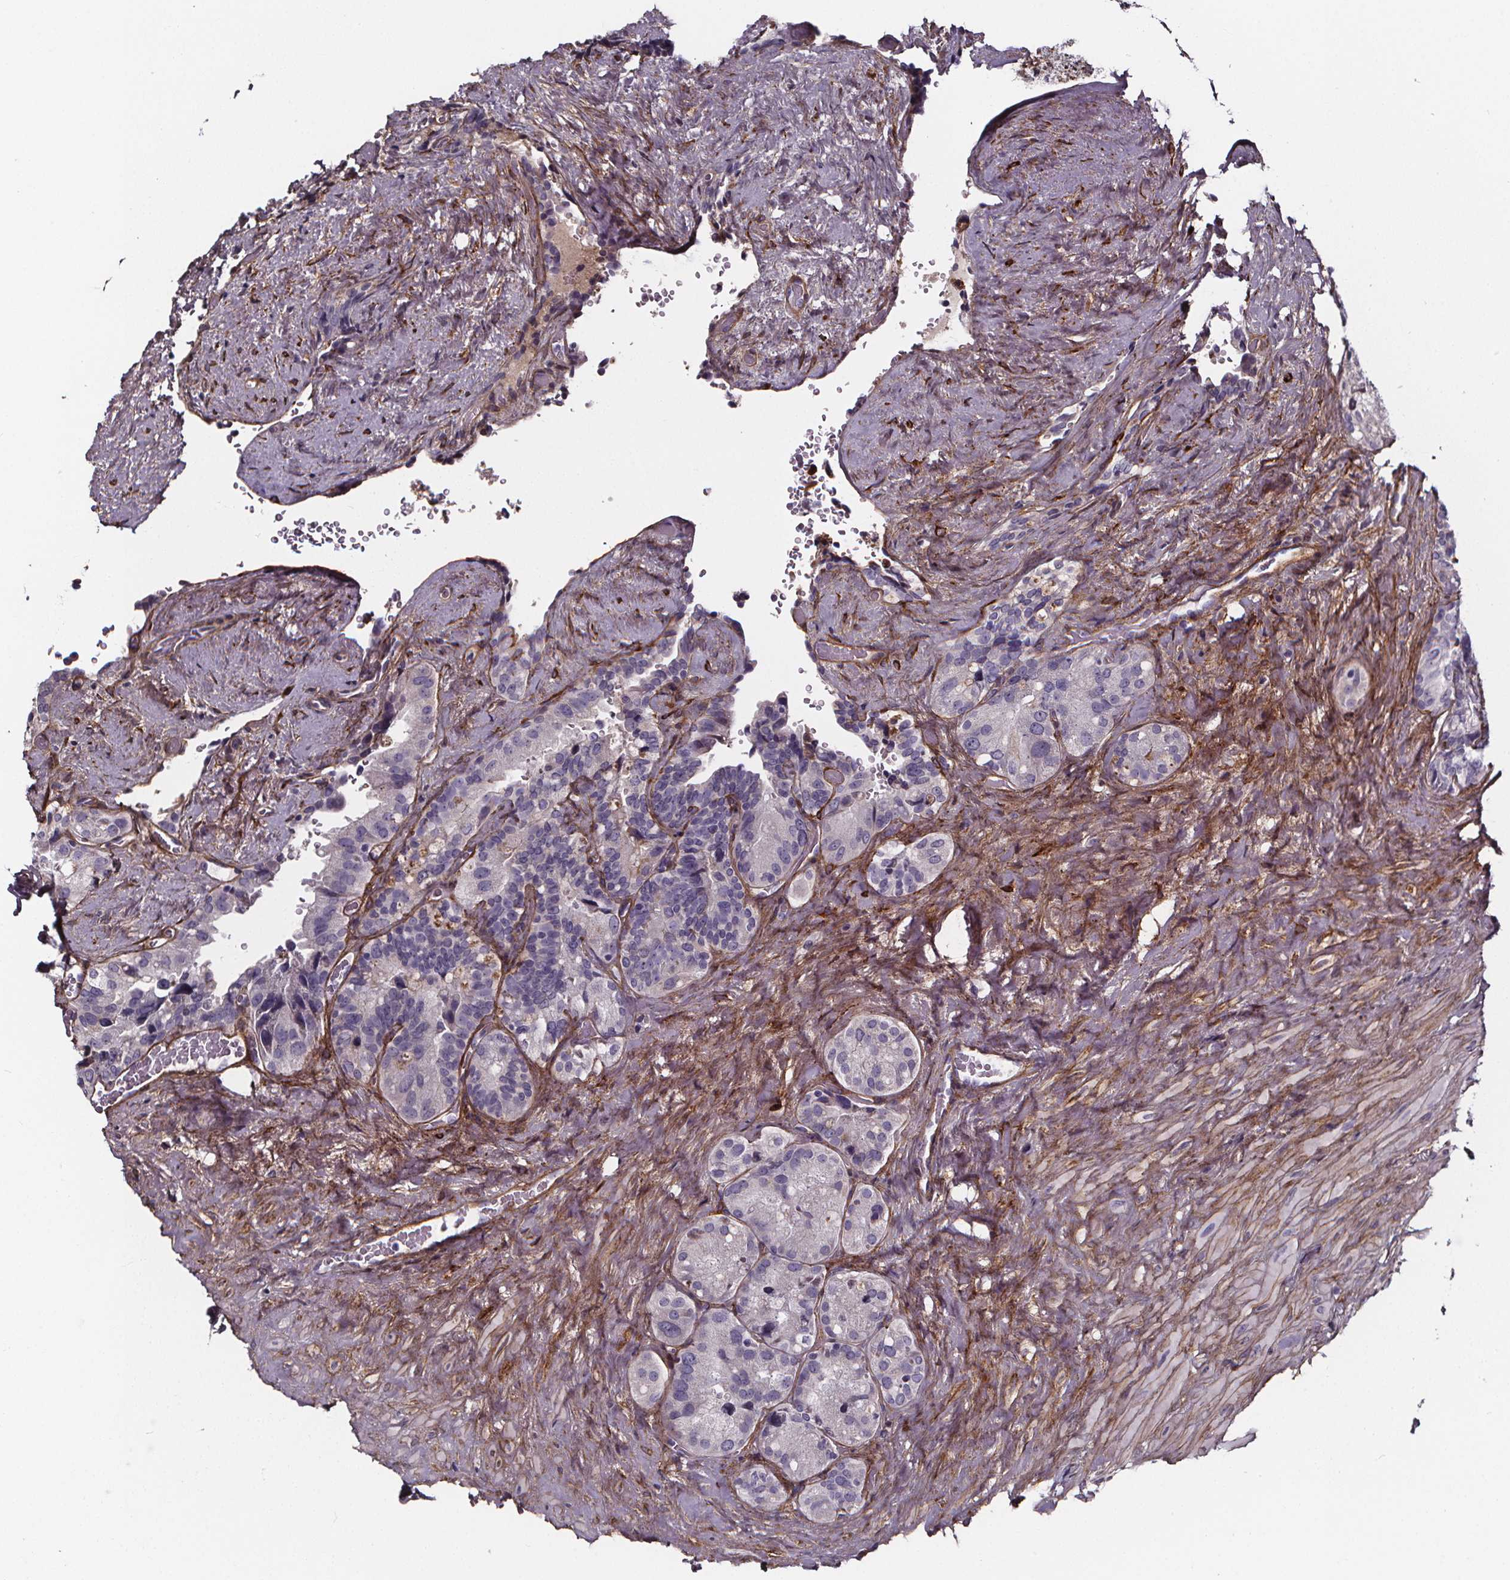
{"staining": {"intensity": "negative", "quantity": "none", "location": "none"}, "tissue": "seminal vesicle", "cell_type": "Glandular cells", "image_type": "normal", "snomed": [{"axis": "morphology", "description": "Normal tissue, NOS"}, {"axis": "topography", "description": "Seminal veicle"}], "caption": "Micrograph shows no significant protein expression in glandular cells of unremarkable seminal vesicle. Nuclei are stained in blue.", "gene": "AEBP1", "patient": {"sex": "male", "age": 69}}